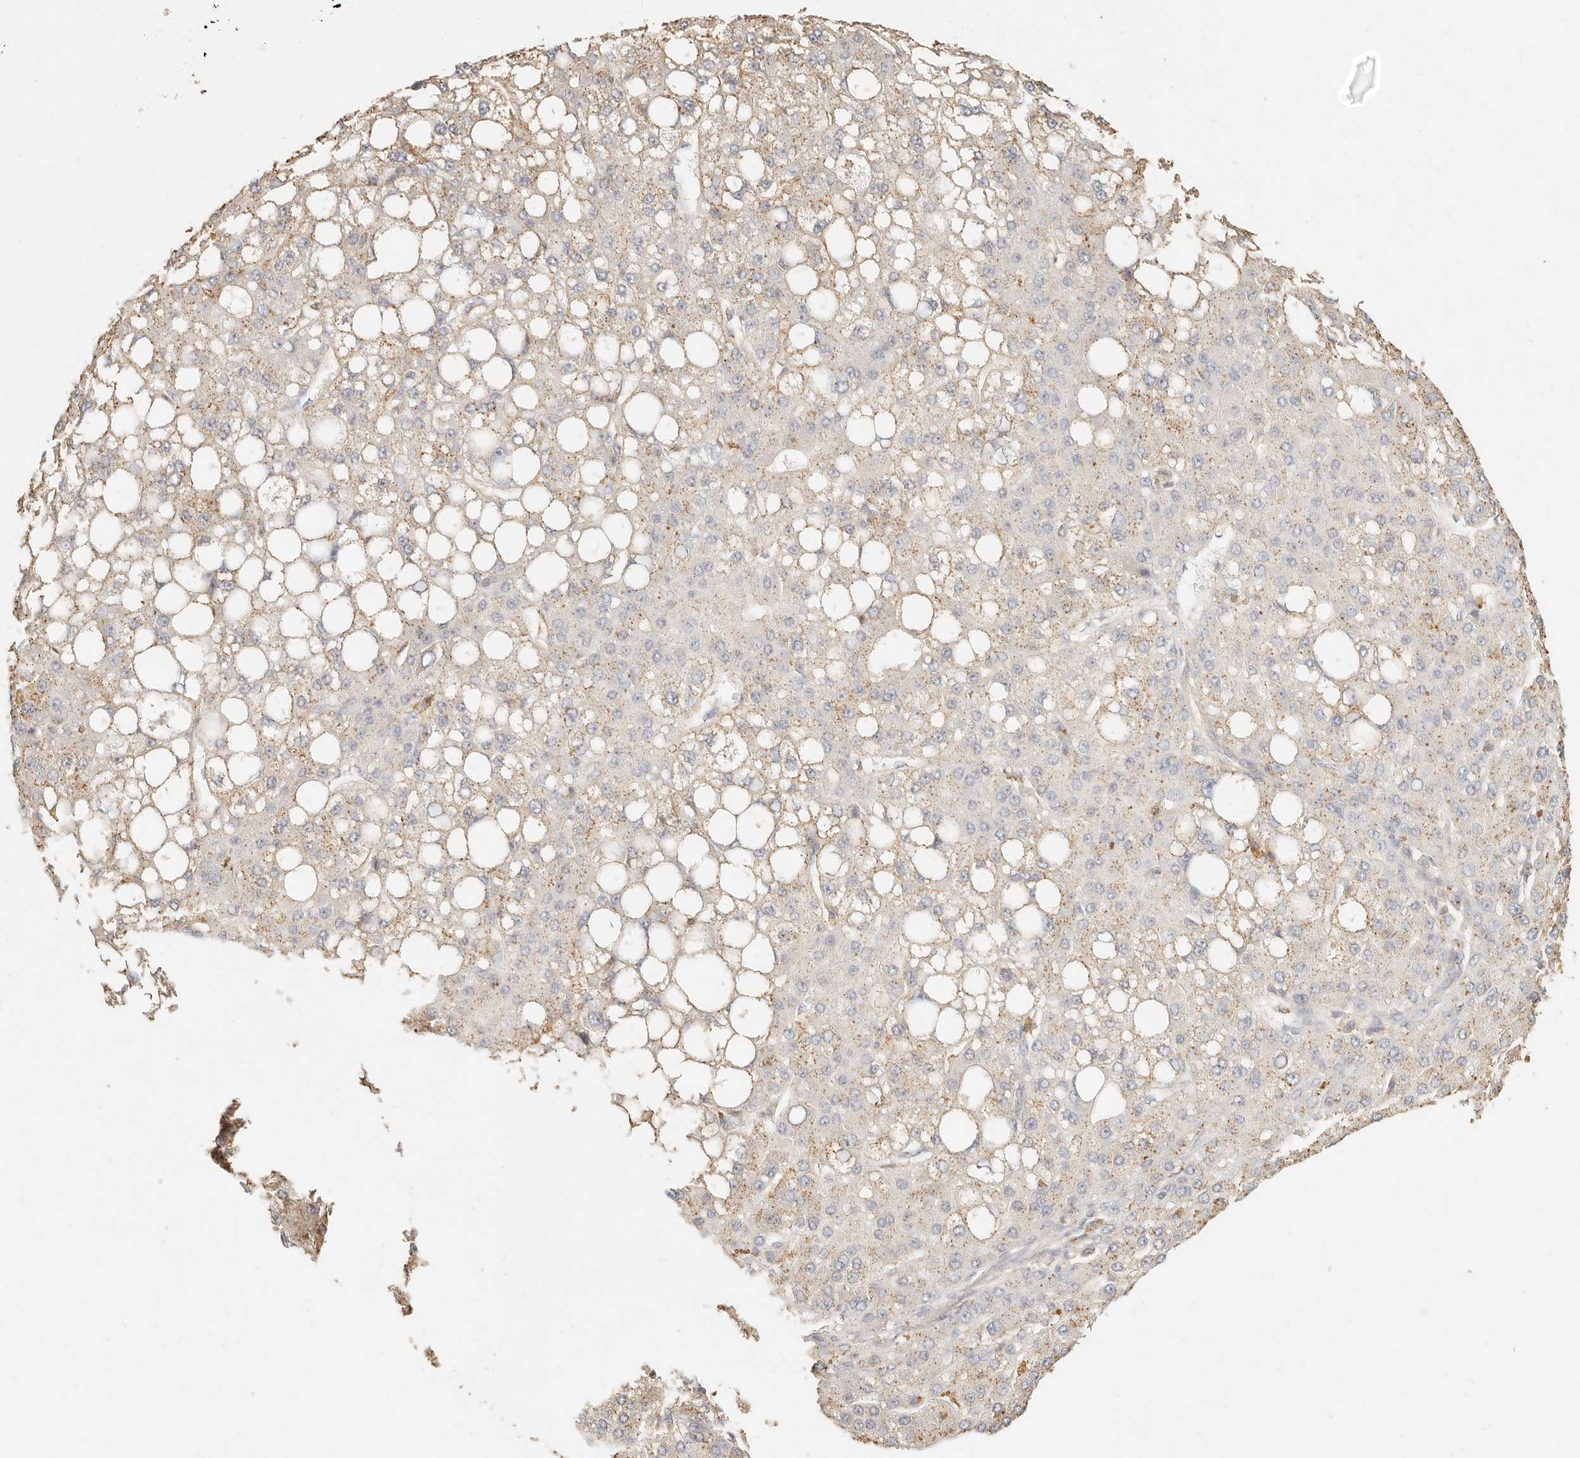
{"staining": {"intensity": "weak", "quantity": "<25%", "location": "cytoplasmic/membranous"}, "tissue": "liver cancer", "cell_type": "Tumor cells", "image_type": "cancer", "snomed": [{"axis": "morphology", "description": "Carcinoma, Hepatocellular, NOS"}, {"axis": "topography", "description": "Liver"}], "caption": "Human liver cancer stained for a protein using IHC shows no positivity in tumor cells.", "gene": "CNMD", "patient": {"sex": "male", "age": 67}}